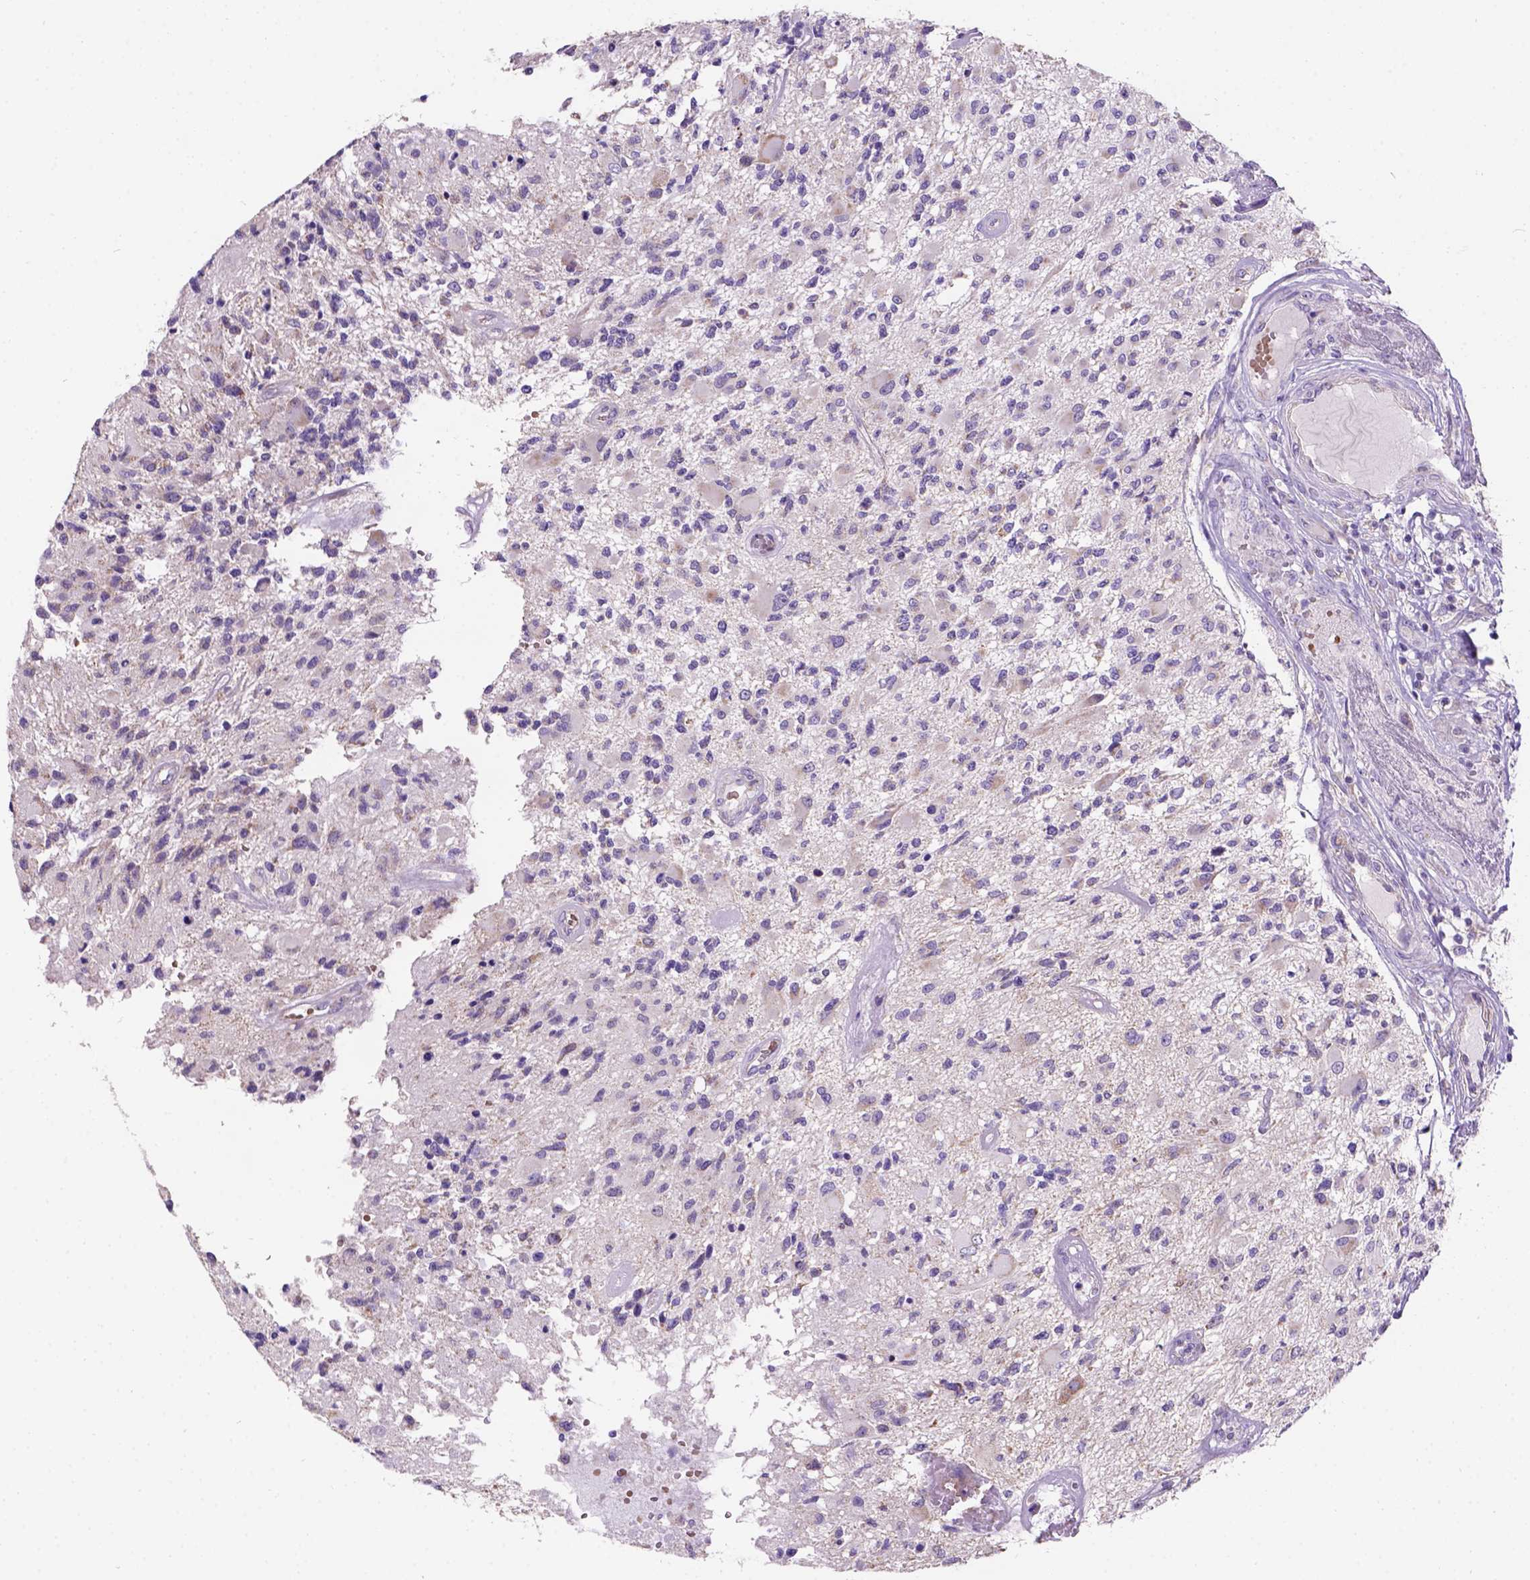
{"staining": {"intensity": "negative", "quantity": "none", "location": "none"}, "tissue": "glioma", "cell_type": "Tumor cells", "image_type": "cancer", "snomed": [{"axis": "morphology", "description": "Glioma, malignant, High grade"}, {"axis": "topography", "description": "Brain"}], "caption": "This photomicrograph is of glioma stained with immunohistochemistry (IHC) to label a protein in brown with the nuclei are counter-stained blue. There is no expression in tumor cells.", "gene": "L2HGDH", "patient": {"sex": "female", "age": 63}}